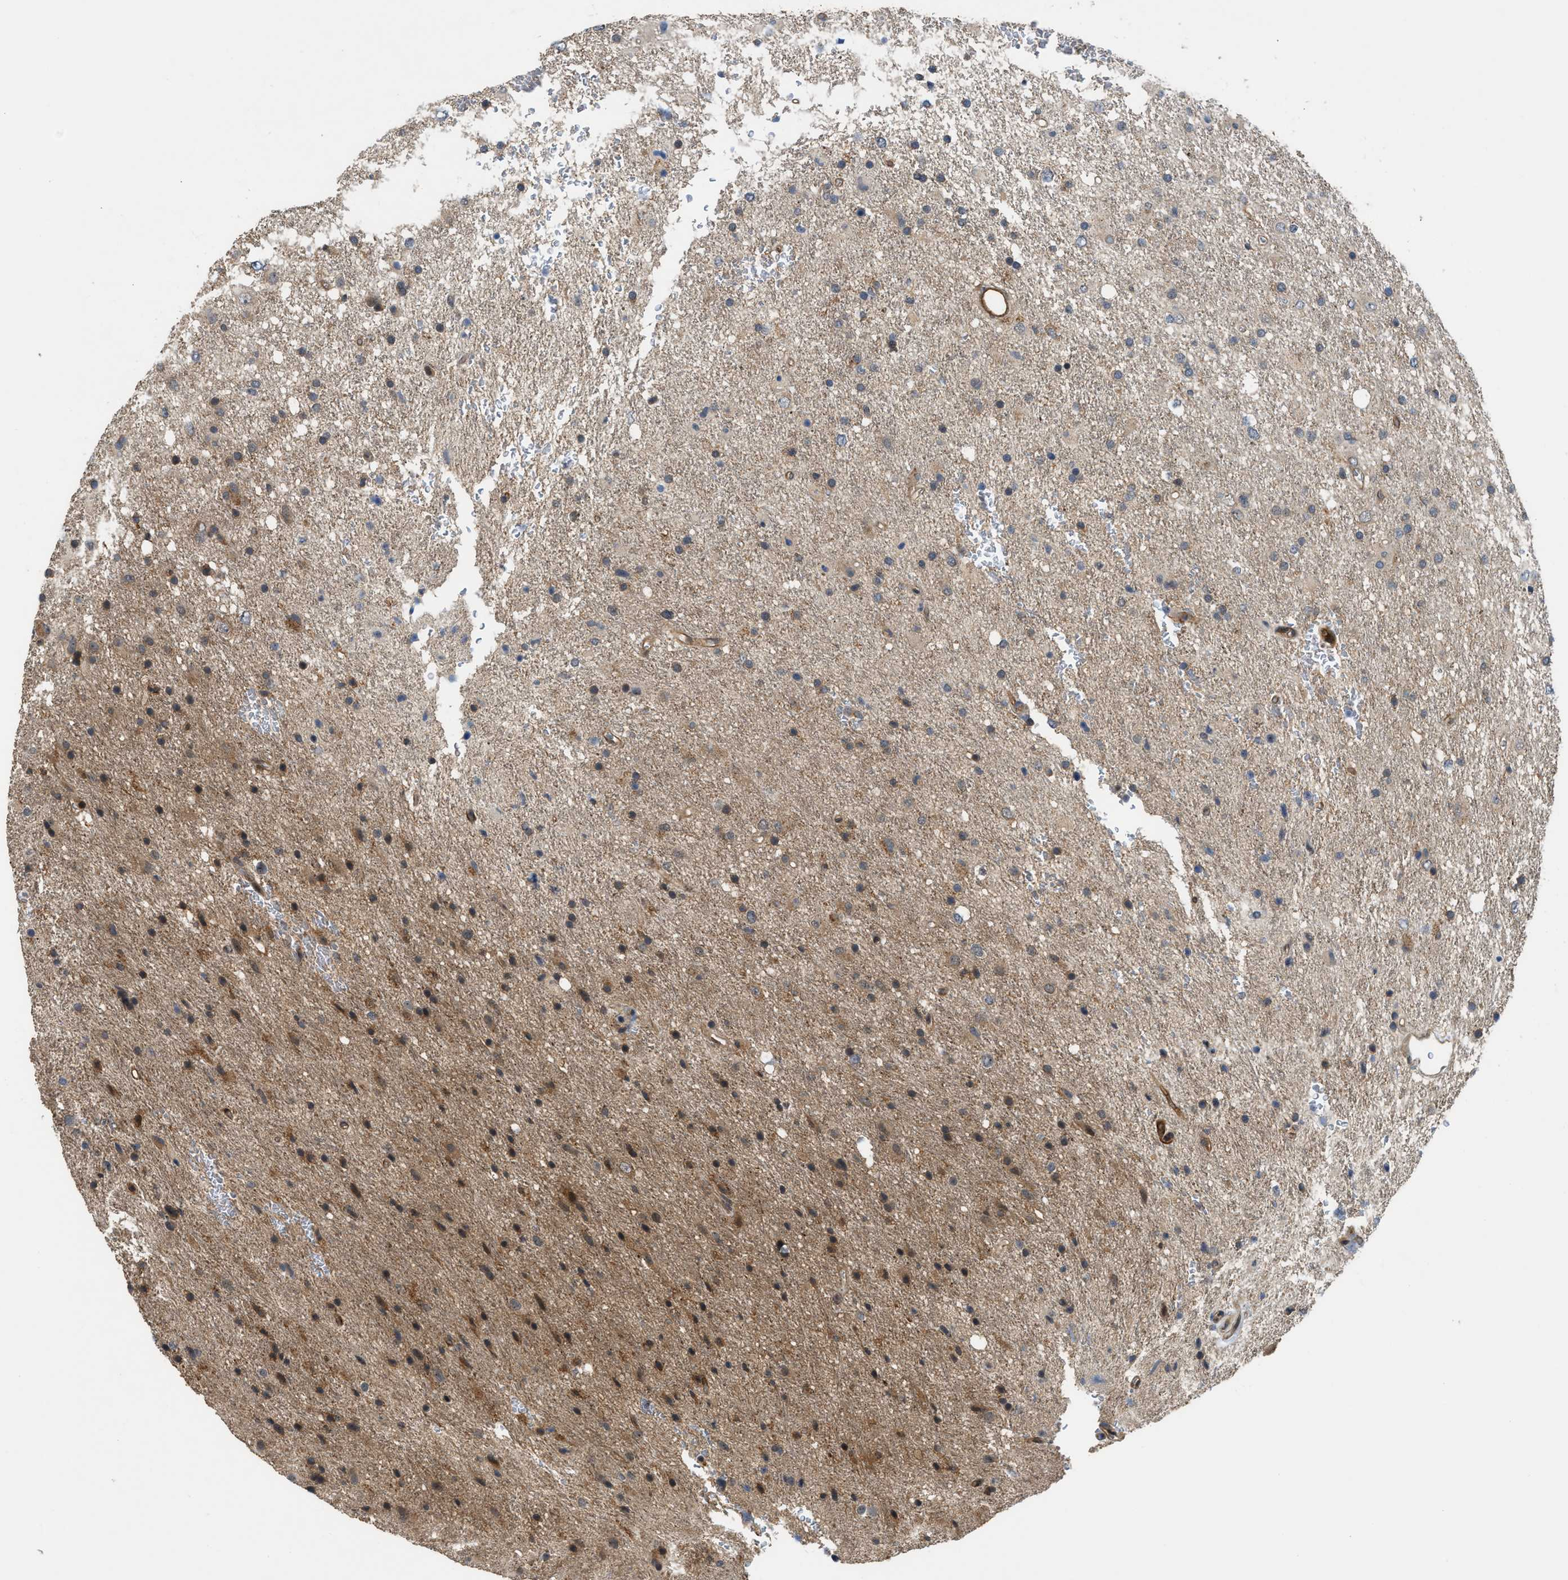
{"staining": {"intensity": "weak", "quantity": "<25%", "location": "cytoplasmic/membranous,nuclear"}, "tissue": "glioma", "cell_type": "Tumor cells", "image_type": "cancer", "snomed": [{"axis": "morphology", "description": "Glioma, malignant, Low grade"}, {"axis": "topography", "description": "Brain"}], "caption": "Immunohistochemical staining of human glioma displays no significant expression in tumor cells.", "gene": "TRAK2", "patient": {"sex": "male", "age": 77}}